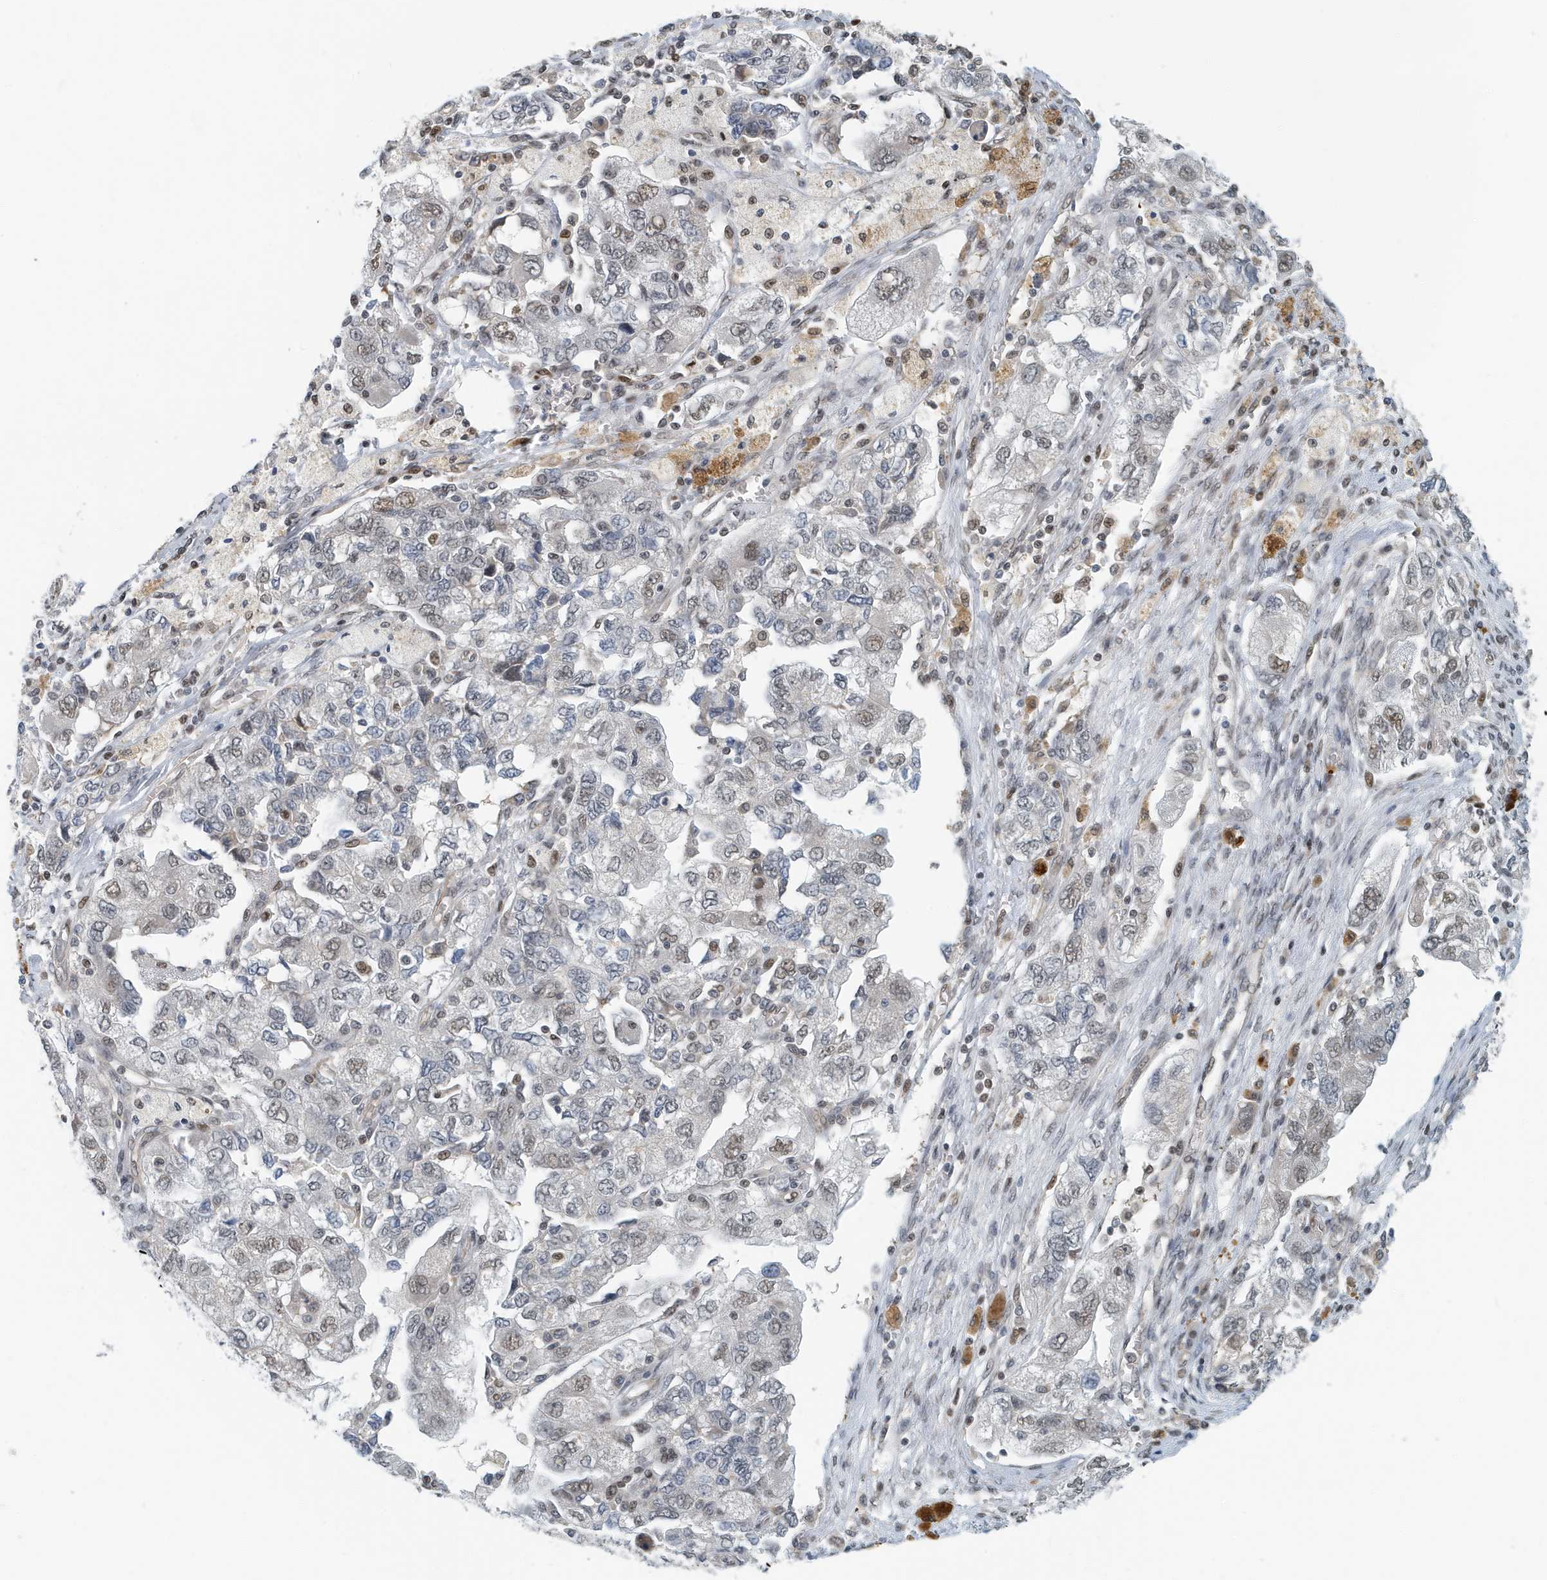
{"staining": {"intensity": "weak", "quantity": "25%-75%", "location": "nuclear"}, "tissue": "ovarian cancer", "cell_type": "Tumor cells", "image_type": "cancer", "snomed": [{"axis": "morphology", "description": "Carcinoma, NOS"}, {"axis": "morphology", "description": "Cystadenocarcinoma, serous, NOS"}, {"axis": "topography", "description": "Ovary"}], "caption": "Protein expression analysis of serous cystadenocarcinoma (ovarian) exhibits weak nuclear positivity in approximately 25%-75% of tumor cells.", "gene": "KIF15", "patient": {"sex": "female", "age": 69}}